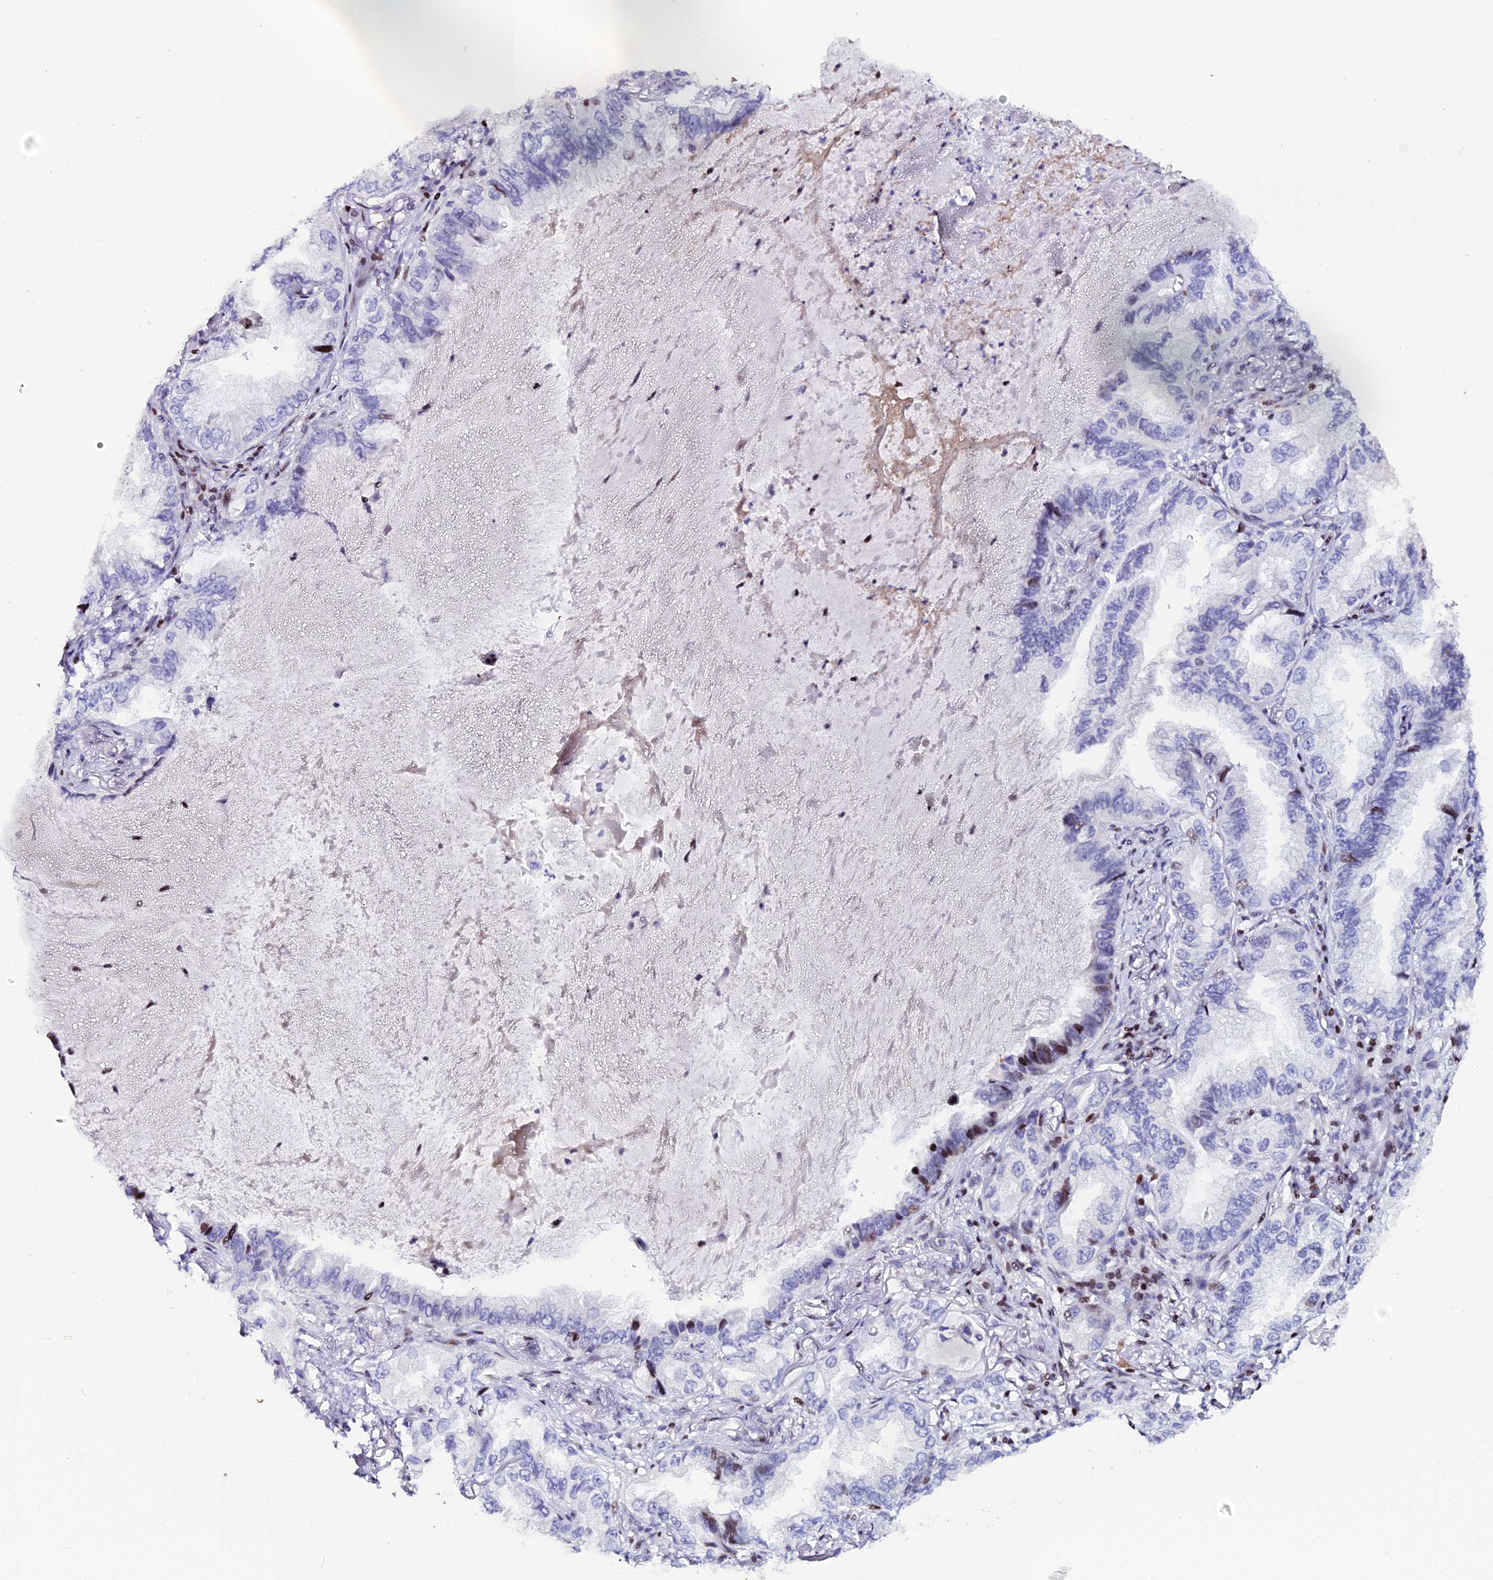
{"staining": {"intensity": "moderate", "quantity": "<25%", "location": "nuclear"}, "tissue": "lung cancer", "cell_type": "Tumor cells", "image_type": "cancer", "snomed": [{"axis": "morphology", "description": "Adenocarcinoma, NOS"}, {"axis": "topography", "description": "Lung"}], "caption": "Human lung cancer stained with a brown dye reveals moderate nuclear positive staining in approximately <25% of tumor cells.", "gene": "MYNN", "patient": {"sex": "female", "age": 69}}